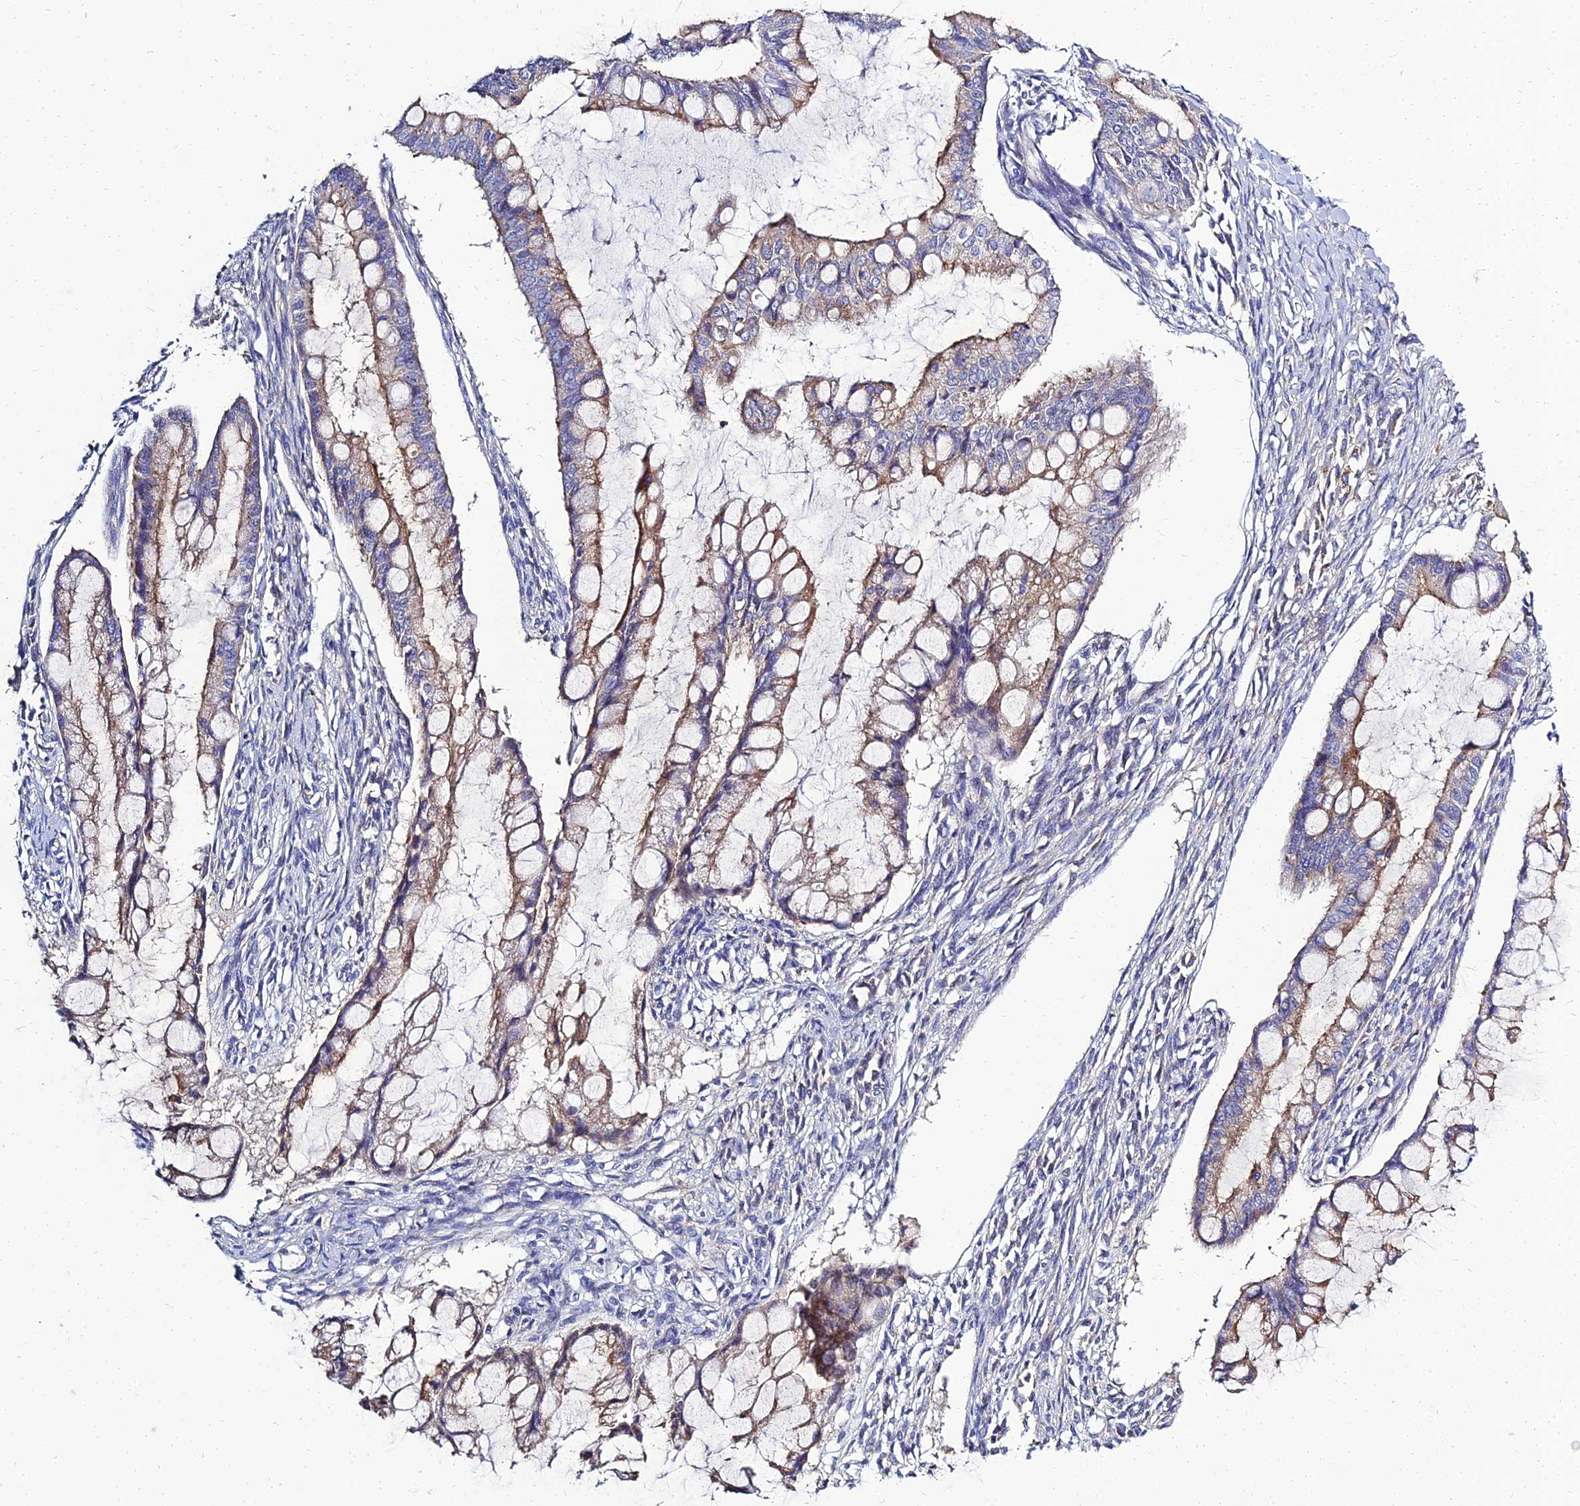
{"staining": {"intensity": "moderate", "quantity": ">75%", "location": "cytoplasmic/membranous"}, "tissue": "ovarian cancer", "cell_type": "Tumor cells", "image_type": "cancer", "snomed": [{"axis": "morphology", "description": "Cystadenocarcinoma, mucinous, NOS"}, {"axis": "topography", "description": "Ovary"}], "caption": "Approximately >75% of tumor cells in human mucinous cystadenocarcinoma (ovarian) show moderate cytoplasmic/membranous protein positivity as visualized by brown immunohistochemical staining.", "gene": "NPY", "patient": {"sex": "female", "age": 73}}